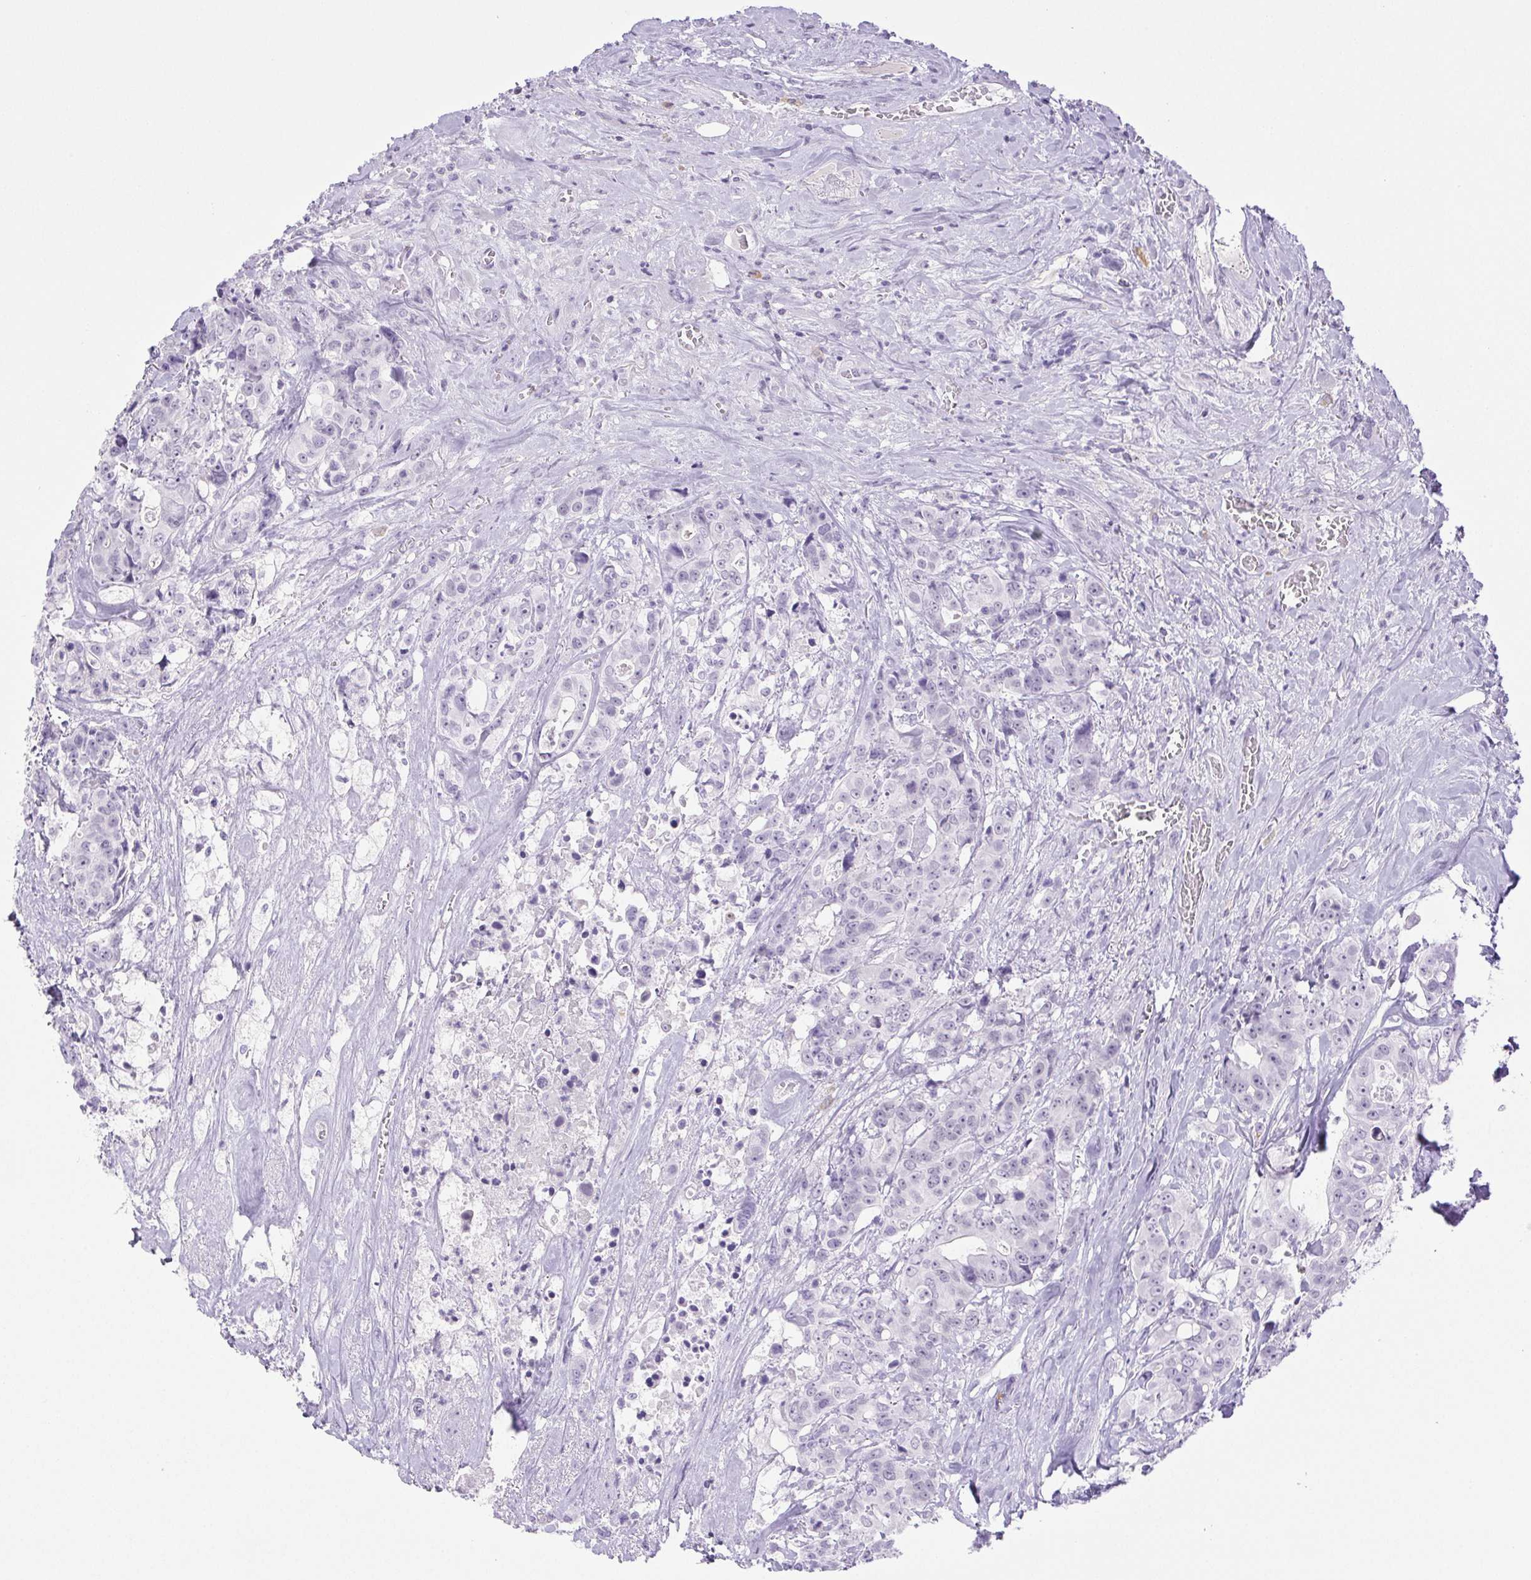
{"staining": {"intensity": "negative", "quantity": "none", "location": "none"}, "tissue": "colorectal cancer", "cell_type": "Tumor cells", "image_type": "cancer", "snomed": [{"axis": "morphology", "description": "Adenocarcinoma, NOS"}, {"axis": "topography", "description": "Rectum"}], "caption": "The photomicrograph shows no staining of tumor cells in colorectal cancer.", "gene": "PAPPA2", "patient": {"sex": "female", "age": 62}}